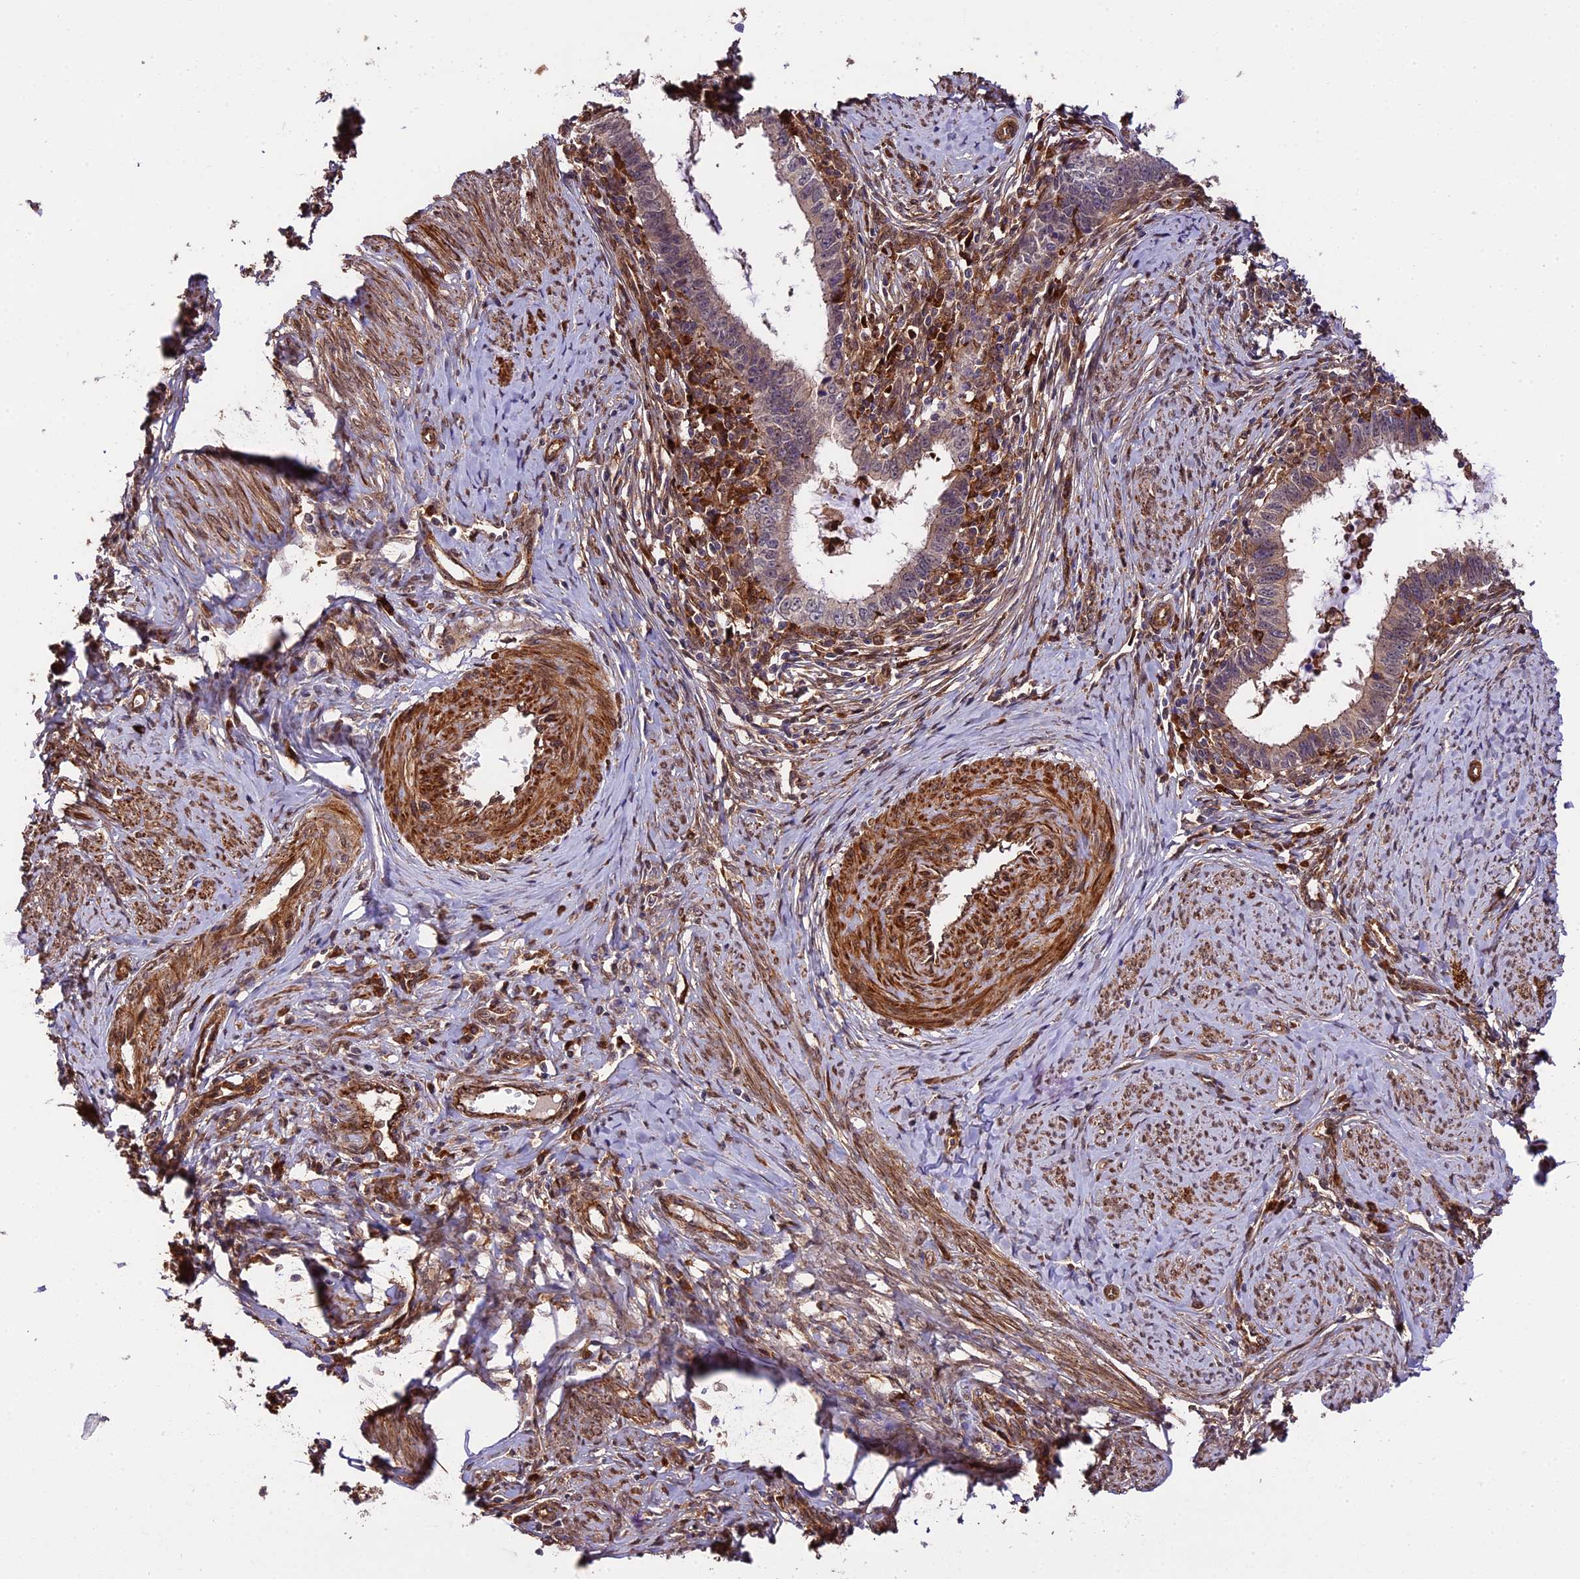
{"staining": {"intensity": "moderate", "quantity": "25%-75%", "location": "cytoplasmic/membranous"}, "tissue": "cervical cancer", "cell_type": "Tumor cells", "image_type": "cancer", "snomed": [{"axis": "morphology", "description": "Adenocarcinoma, NOS"}, {"axis": "topography", "description": "Cervix"}], "caption": "Immunohistochemical staining of cervical cancer (adenocarcinoma) demonstrates medium levels of moderate cytoplasmic/membranous protein positivity in approximately 25%-75% of tumor cells. (DAB IHC, brown staining for protein, blue staining for nuclei).", "gene": "HERPUD1", "patient": {"sex": "female", "age": 36}}